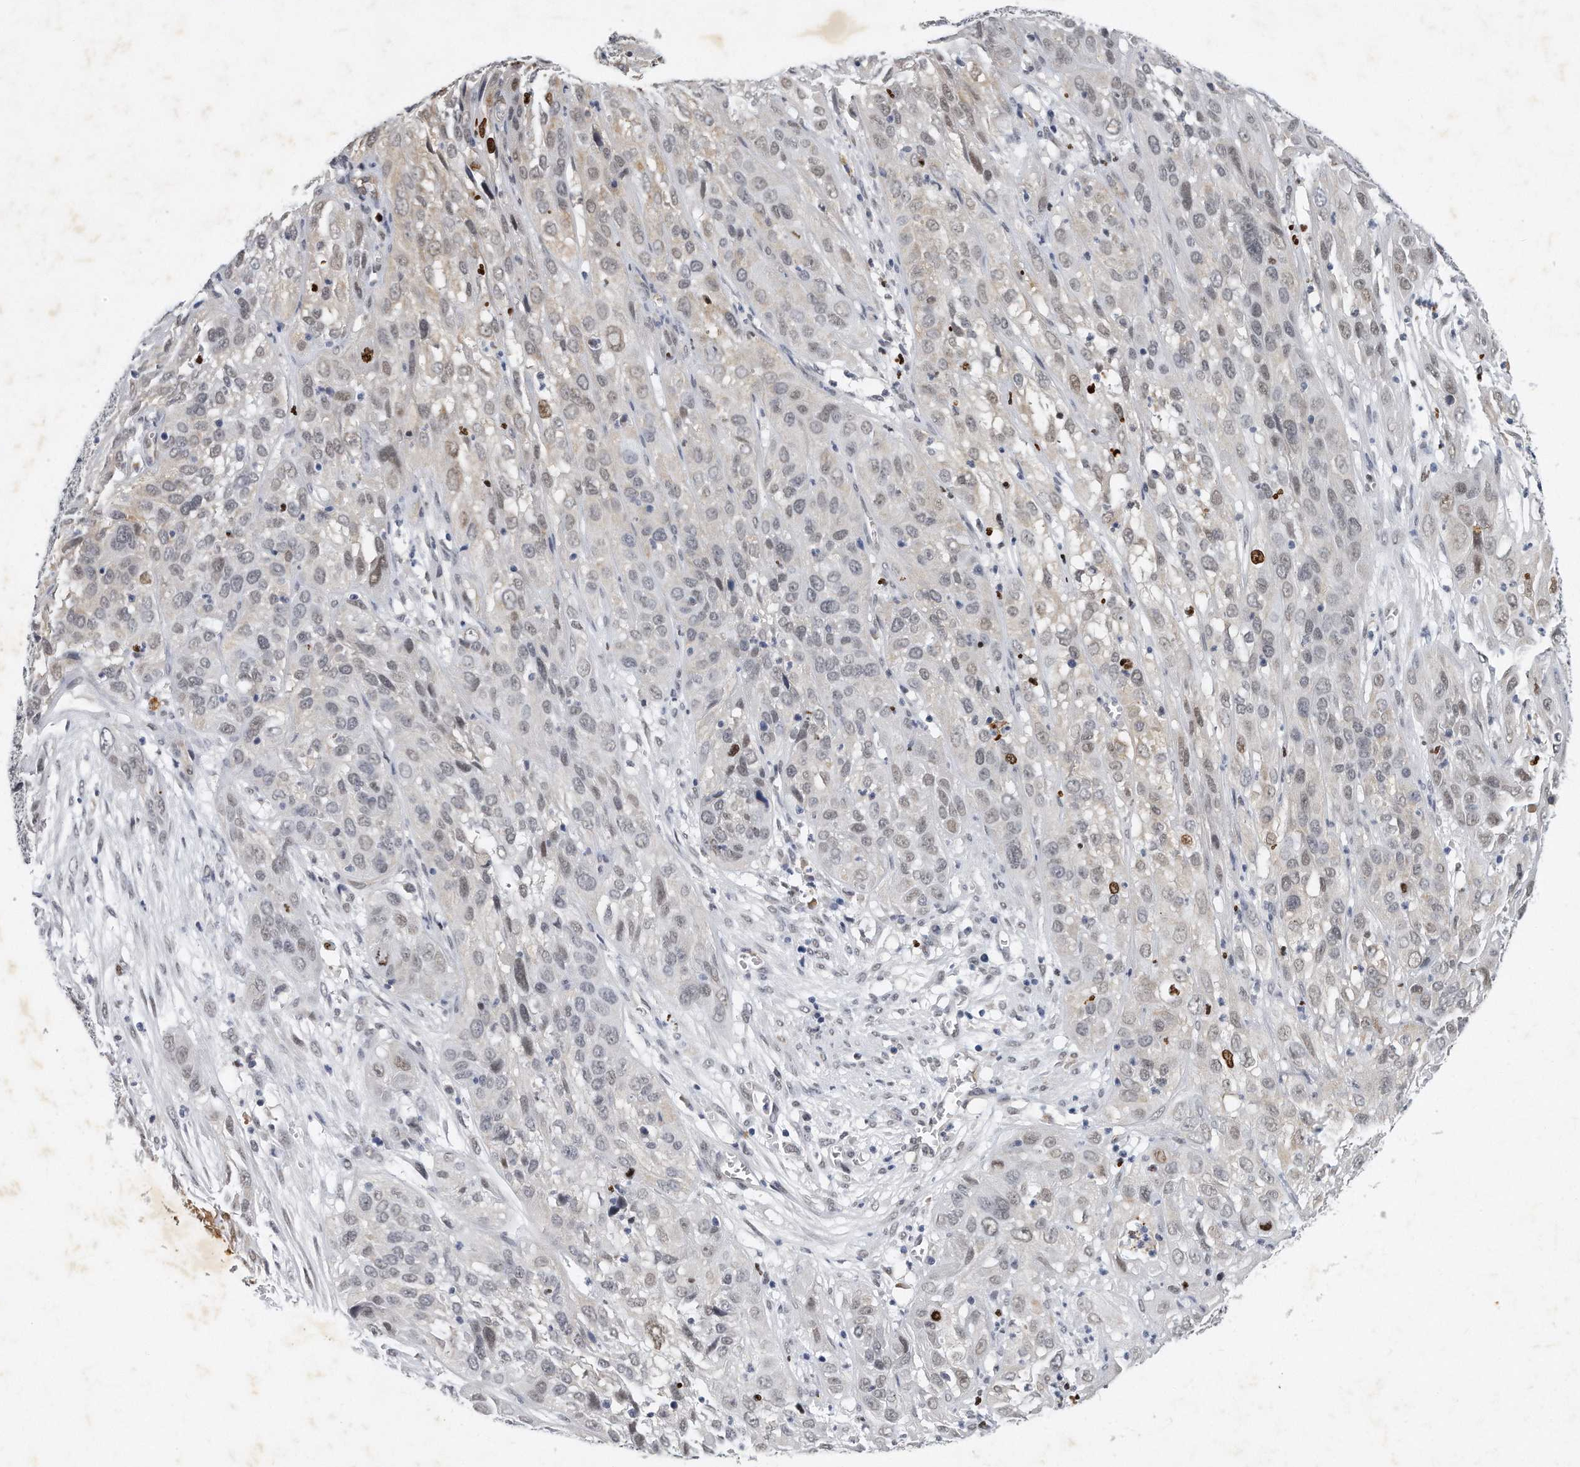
{"staining": {"intensity": "weak", "quantity": "25%-75%", "location": "nuclear"}, "tissue": "cervical cancer", "cell_type": "Tumor cells", "image_type": "cancer", "snomed": [{"axis": "morphology", "description": "Squamous cell carcinoma, NOS"}, {"axis": "topography", "description": "Cervix"}], "caption": "Squamous cell carcinoma (cervical) was stained to show a protein in brown. There is low levels of weak nuclear staining in about 25%-75% of tumor cells. The staining is performed using DAB (3,3'-diaminobenzidine) brown chromogen to label protein expression. The nuclei are counter-stained blue using hematoxylin.", "gene": "CTBP2", "patient": {"sex": "female", "age": 32}}